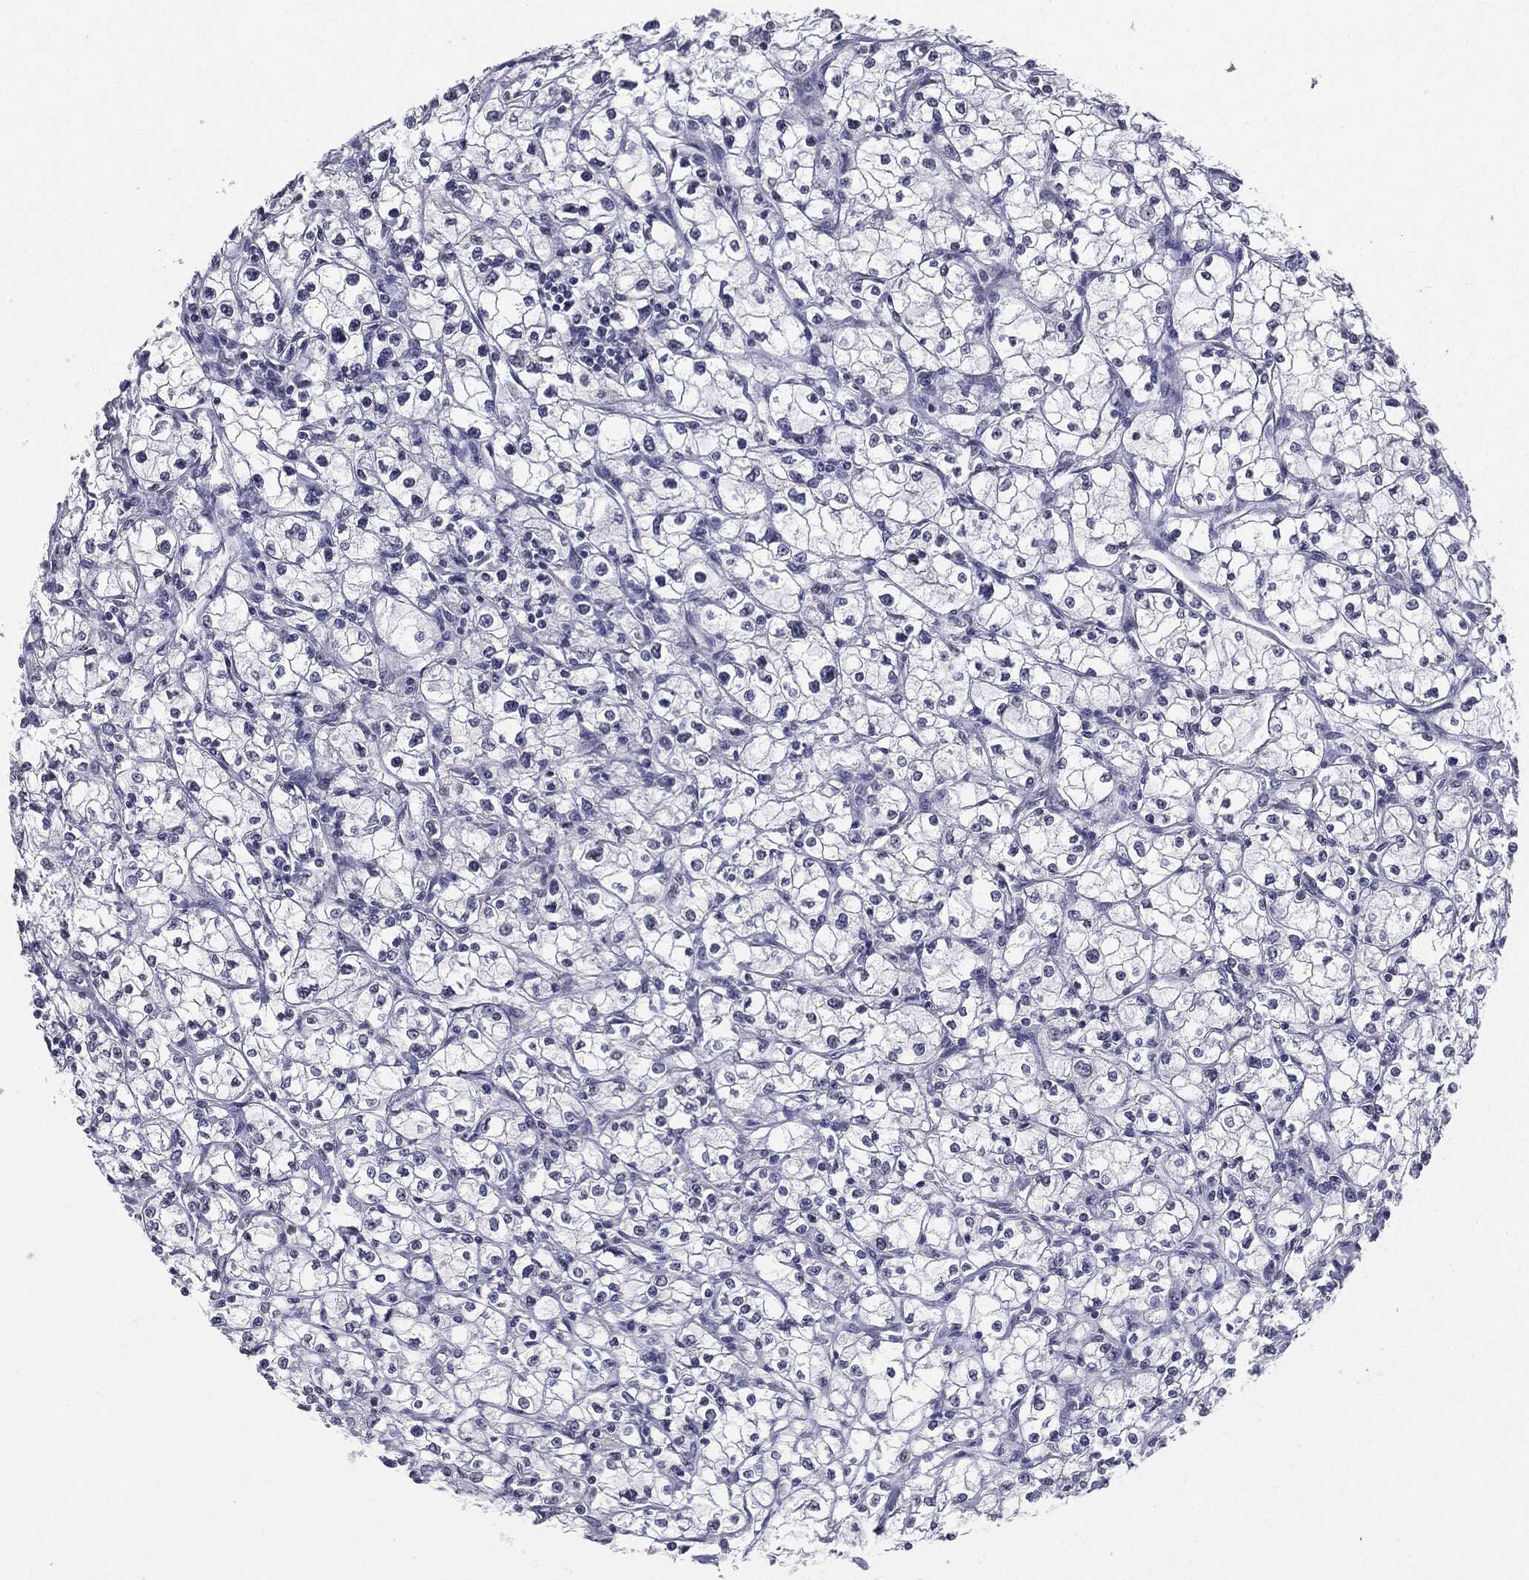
{"staining": {"intensity": "negative", "quantity": "none", "location": "none"}, "tissue": "renal cancer", "cell_type": "Tumor cells", "image_type": "cancer", "snomed": [{"axis": "morphology", "description": "Adenocarcinoma, NOS"}, {"axis": "topography", "description": "Kidney"}], "caption": "Image shows no protein expression in tumor cells of renal cancer (adenocarcinoma) tissue. The staining is performed using DAB (3,3'-diaminobenzidine) brown chromogen with nuclei counter-stained in using hematoxylin.", "gene": "SERPINB4", "patient": {"sex": "male", "age": 67}}